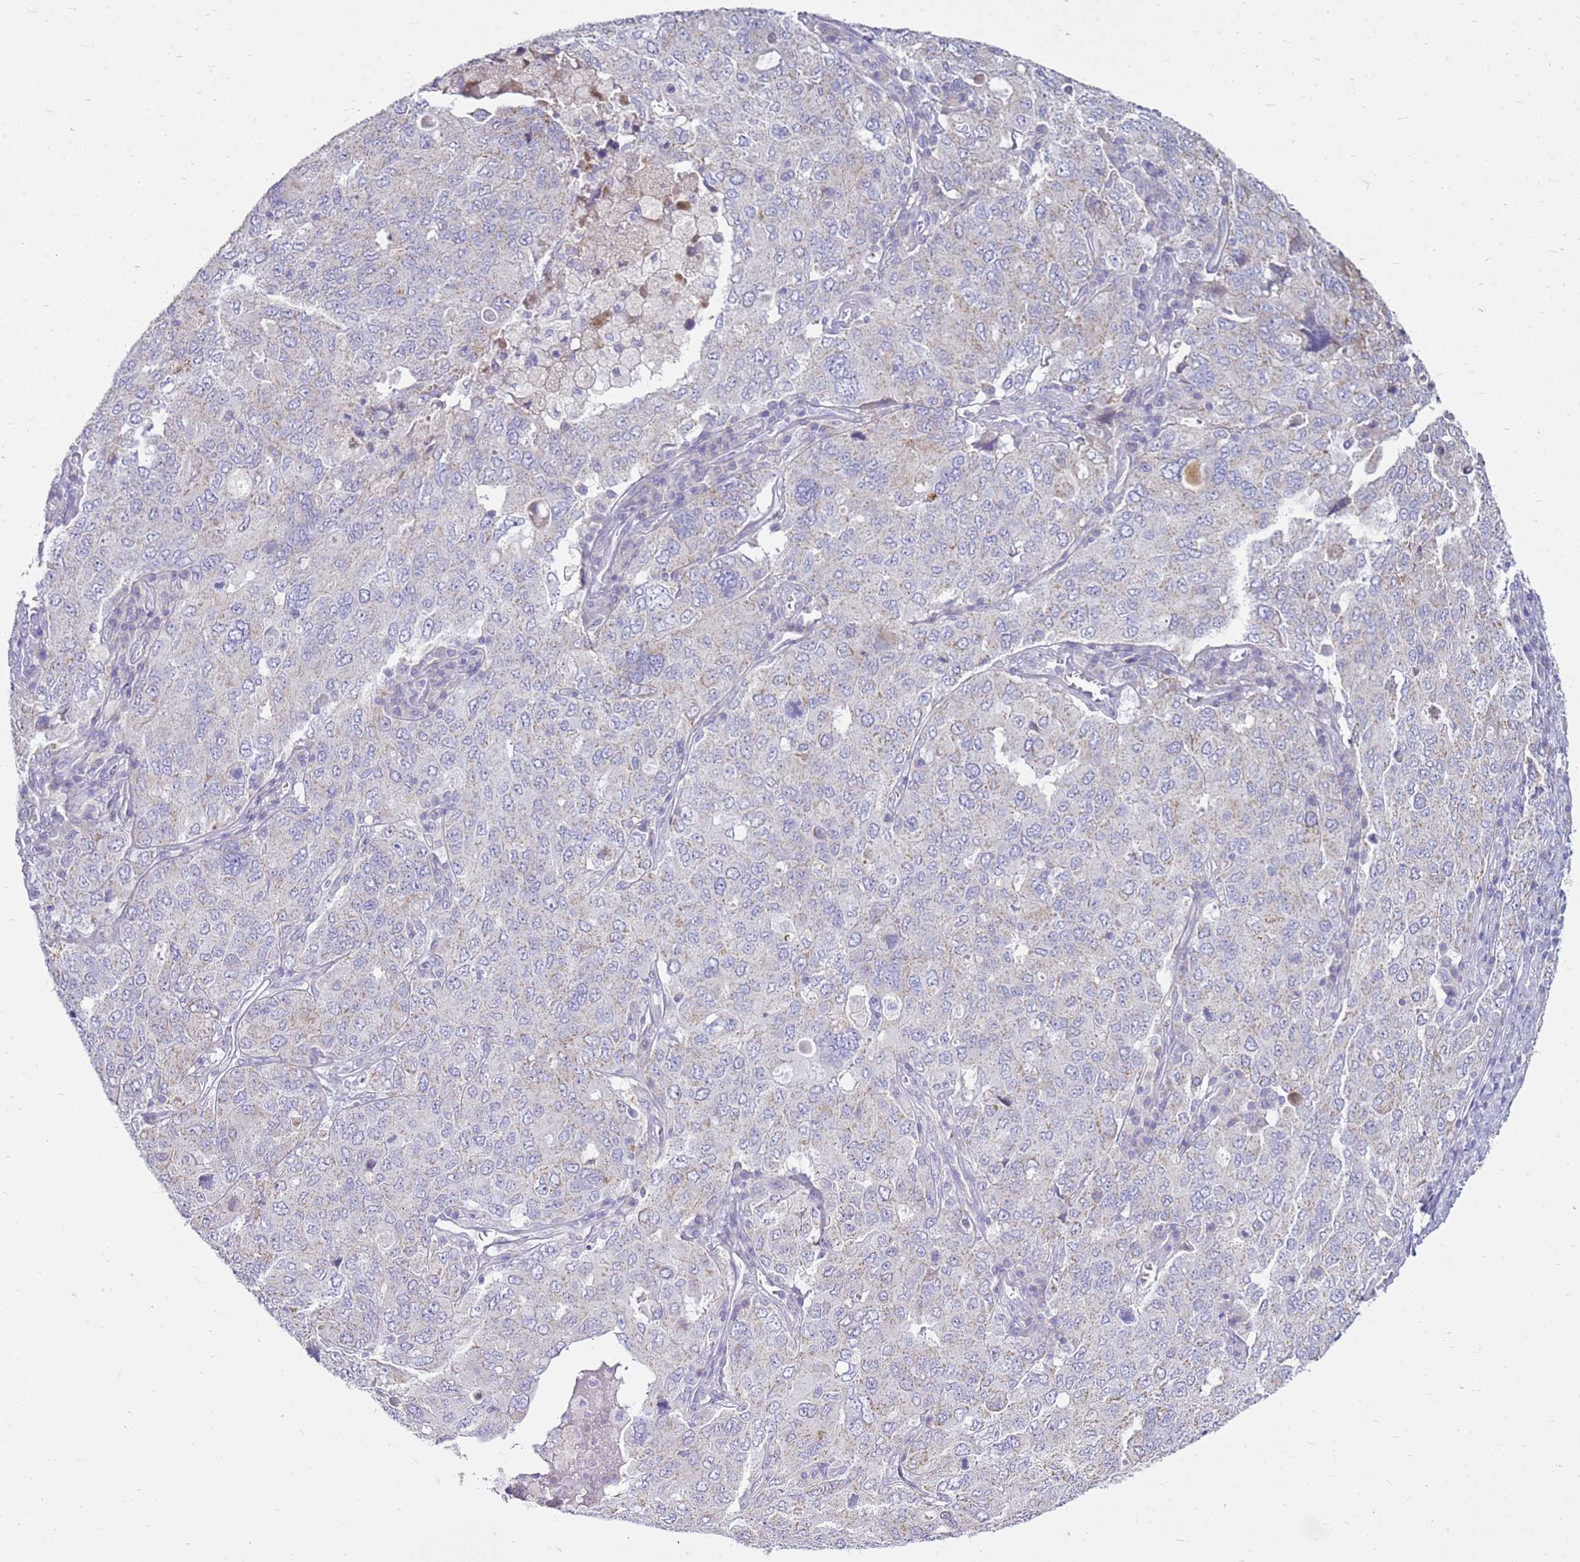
{"staining": {"intensity": "negative", "quantity": "none", "location": "none"}, "tissue": "ovarian cancer", "cell_type": "Tumor cells", "image_type": "cancer", "snomed": [{"axis": "morphology", "description": "Carcinoma, endometroid"}, {"axis": "topography", "description": "Ovary"}], "caption": "Image shows no protein positivity in tumor cells of ovarian cancer tissue.", "gene": "FABP2", "patient": {"sex": "female", "age": 62}}